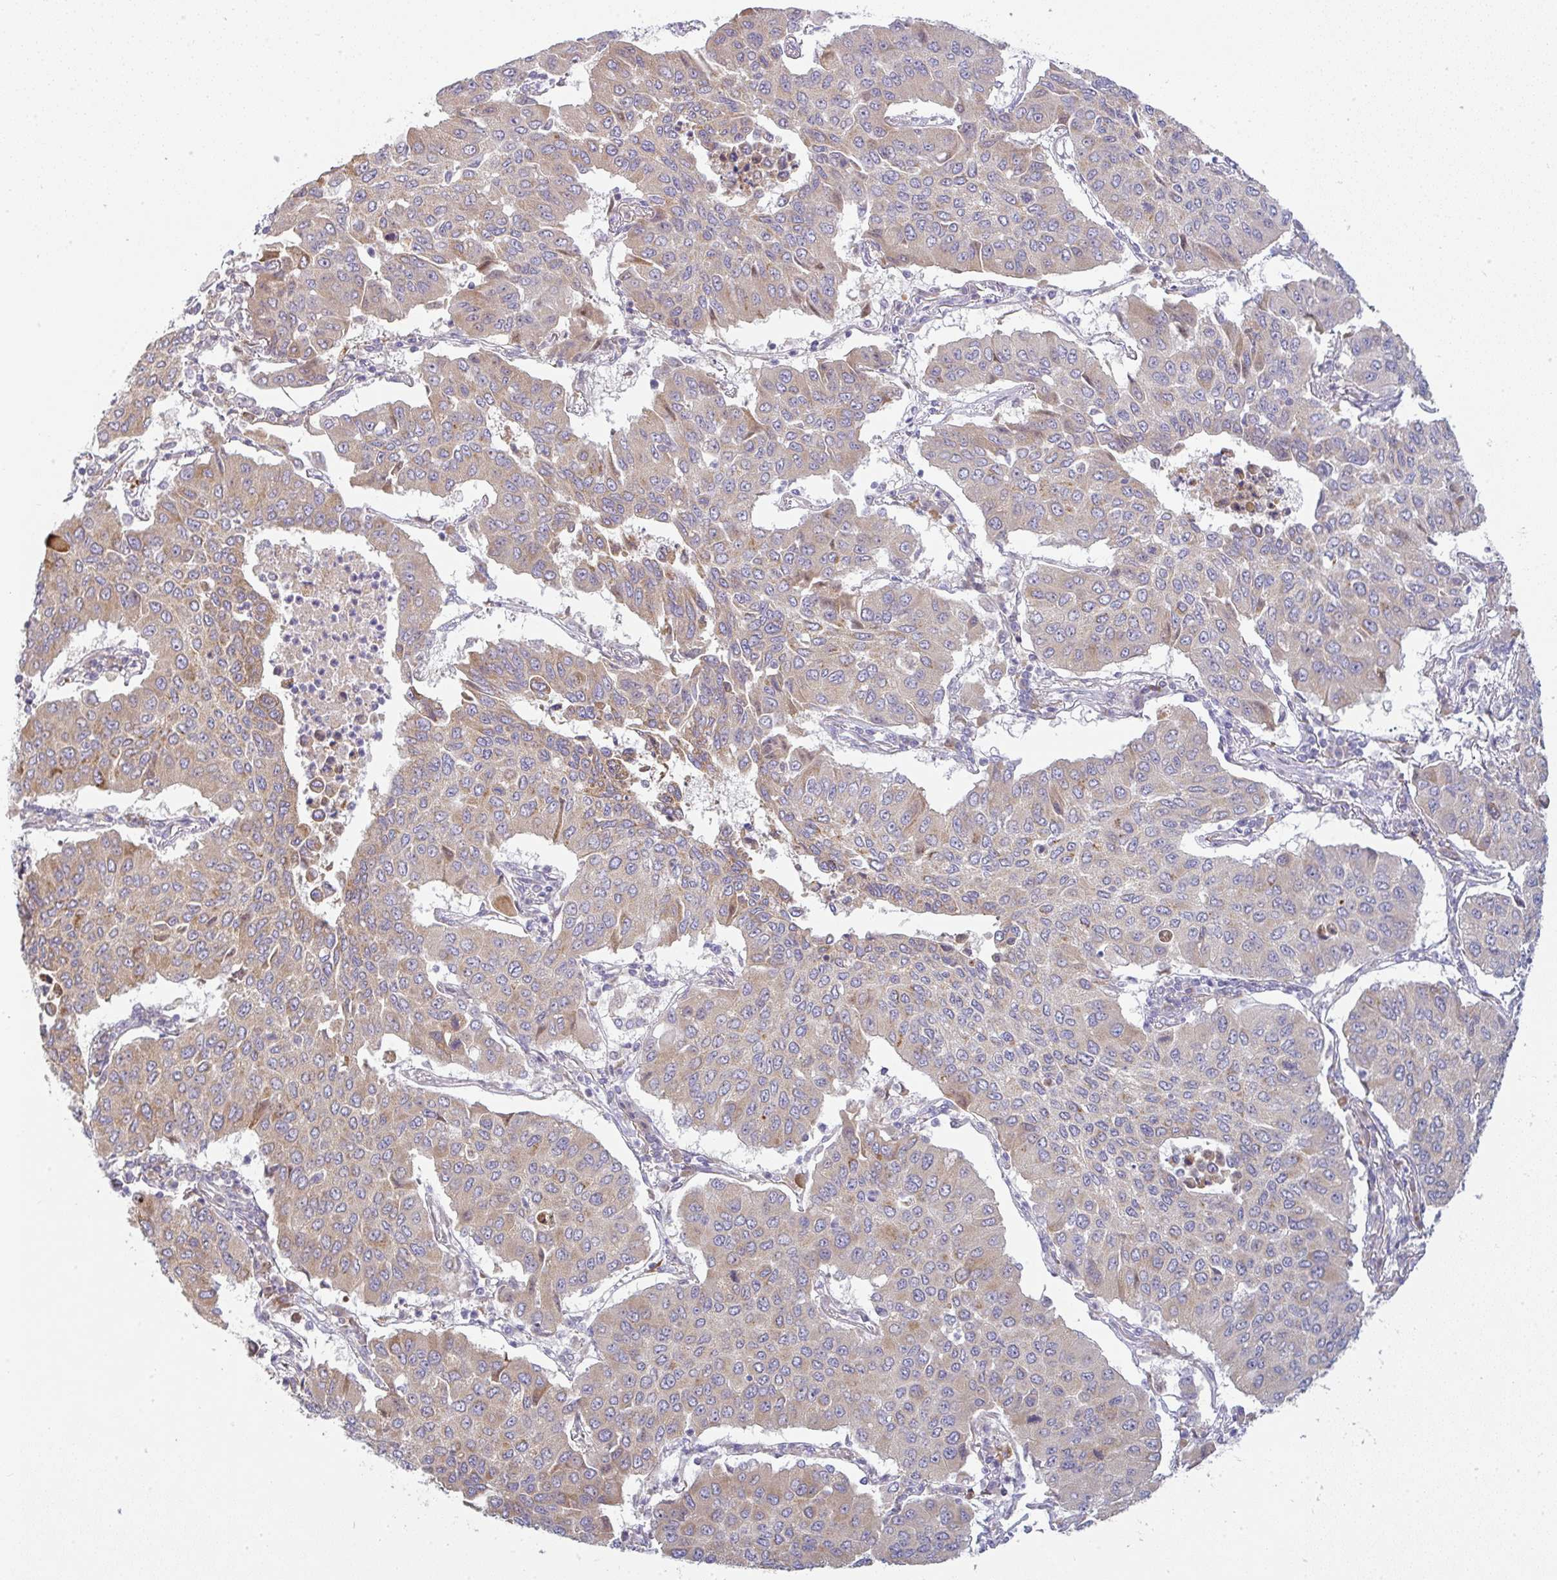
{"staining": {"intensity": "moderate", "quantity": "25%-75%", "location": "cytoplasmic/membranous"}, "tissue": "lung cancer", "cell_type": "Tumor cells", "image_type": "cancer", "snomed": [{"axis": "morphology", "description": "Squamous cell carcinoma, NOS"}, {"axis": "topography", "description": "Lung"}], "caption": "Lung squamous cell carcinoma stained for a protein displays moderate cytoplasmic/membranous positivity in tumor cells.", "gene": "MOB1A", "patient": {"sex": "male", "age": 74}}